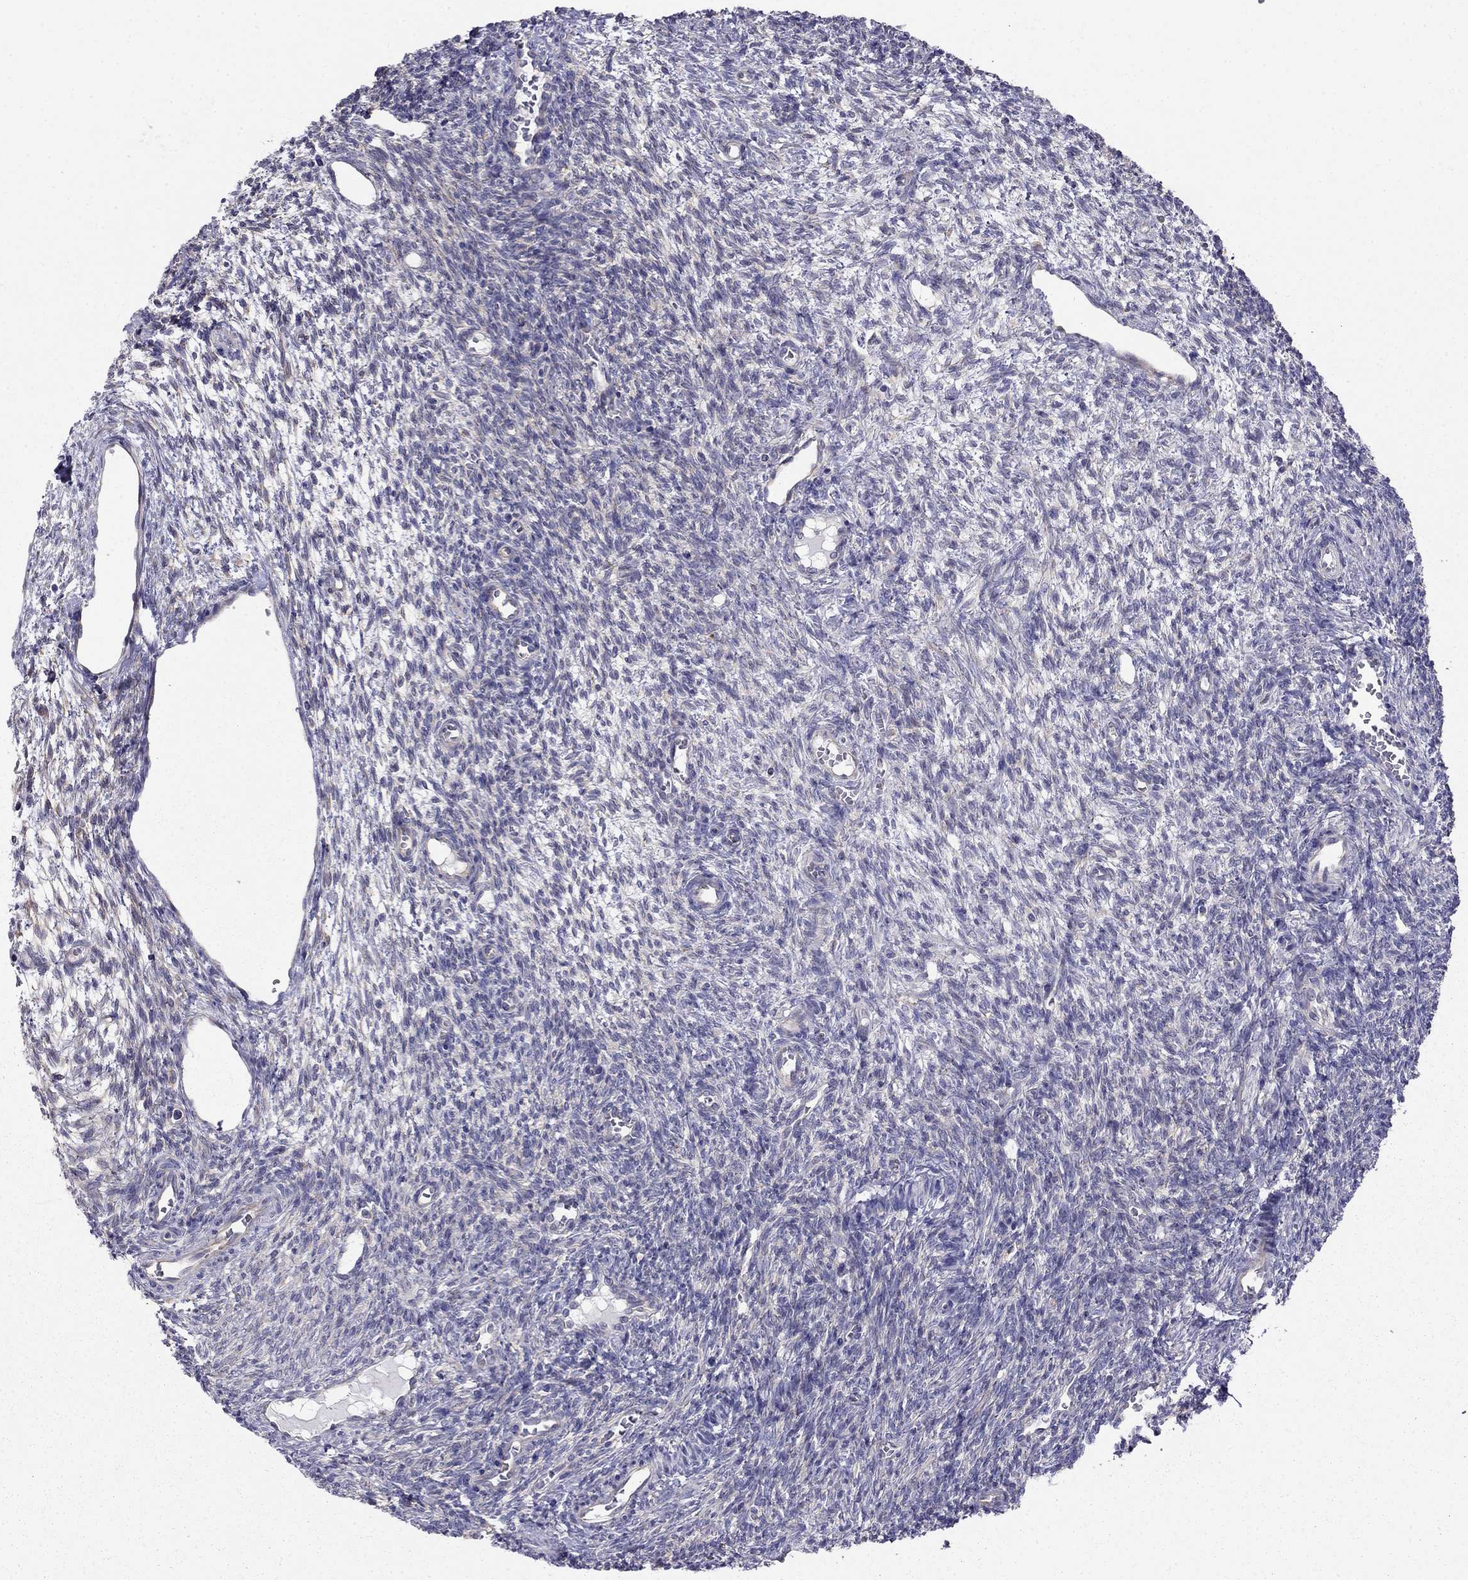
{"staining": {"intensity": "weak", "quantity": ">75%", "location": "cytoplasmic/membranous"}, "tissue": "ovary", "cell_type": "Follicle cells", "image_type": "normal", "snomed": [{"axis": "morphology", "description": "Normal tissue, NOS"}, {"axis": "topography", "description": "Ovary"}], "caption": "Immunohistochemistry photomicrograph of benign ovary: human ovary stained using immunohistochemistry displays low levels of weak protein expression localized specifically in the cytoplasmic/membranous of follicle cells, appearing as a cytoplasmic/membranous brown color.", "gene": "LONRF2", "patient": {"sex": "female", "age": 27}}